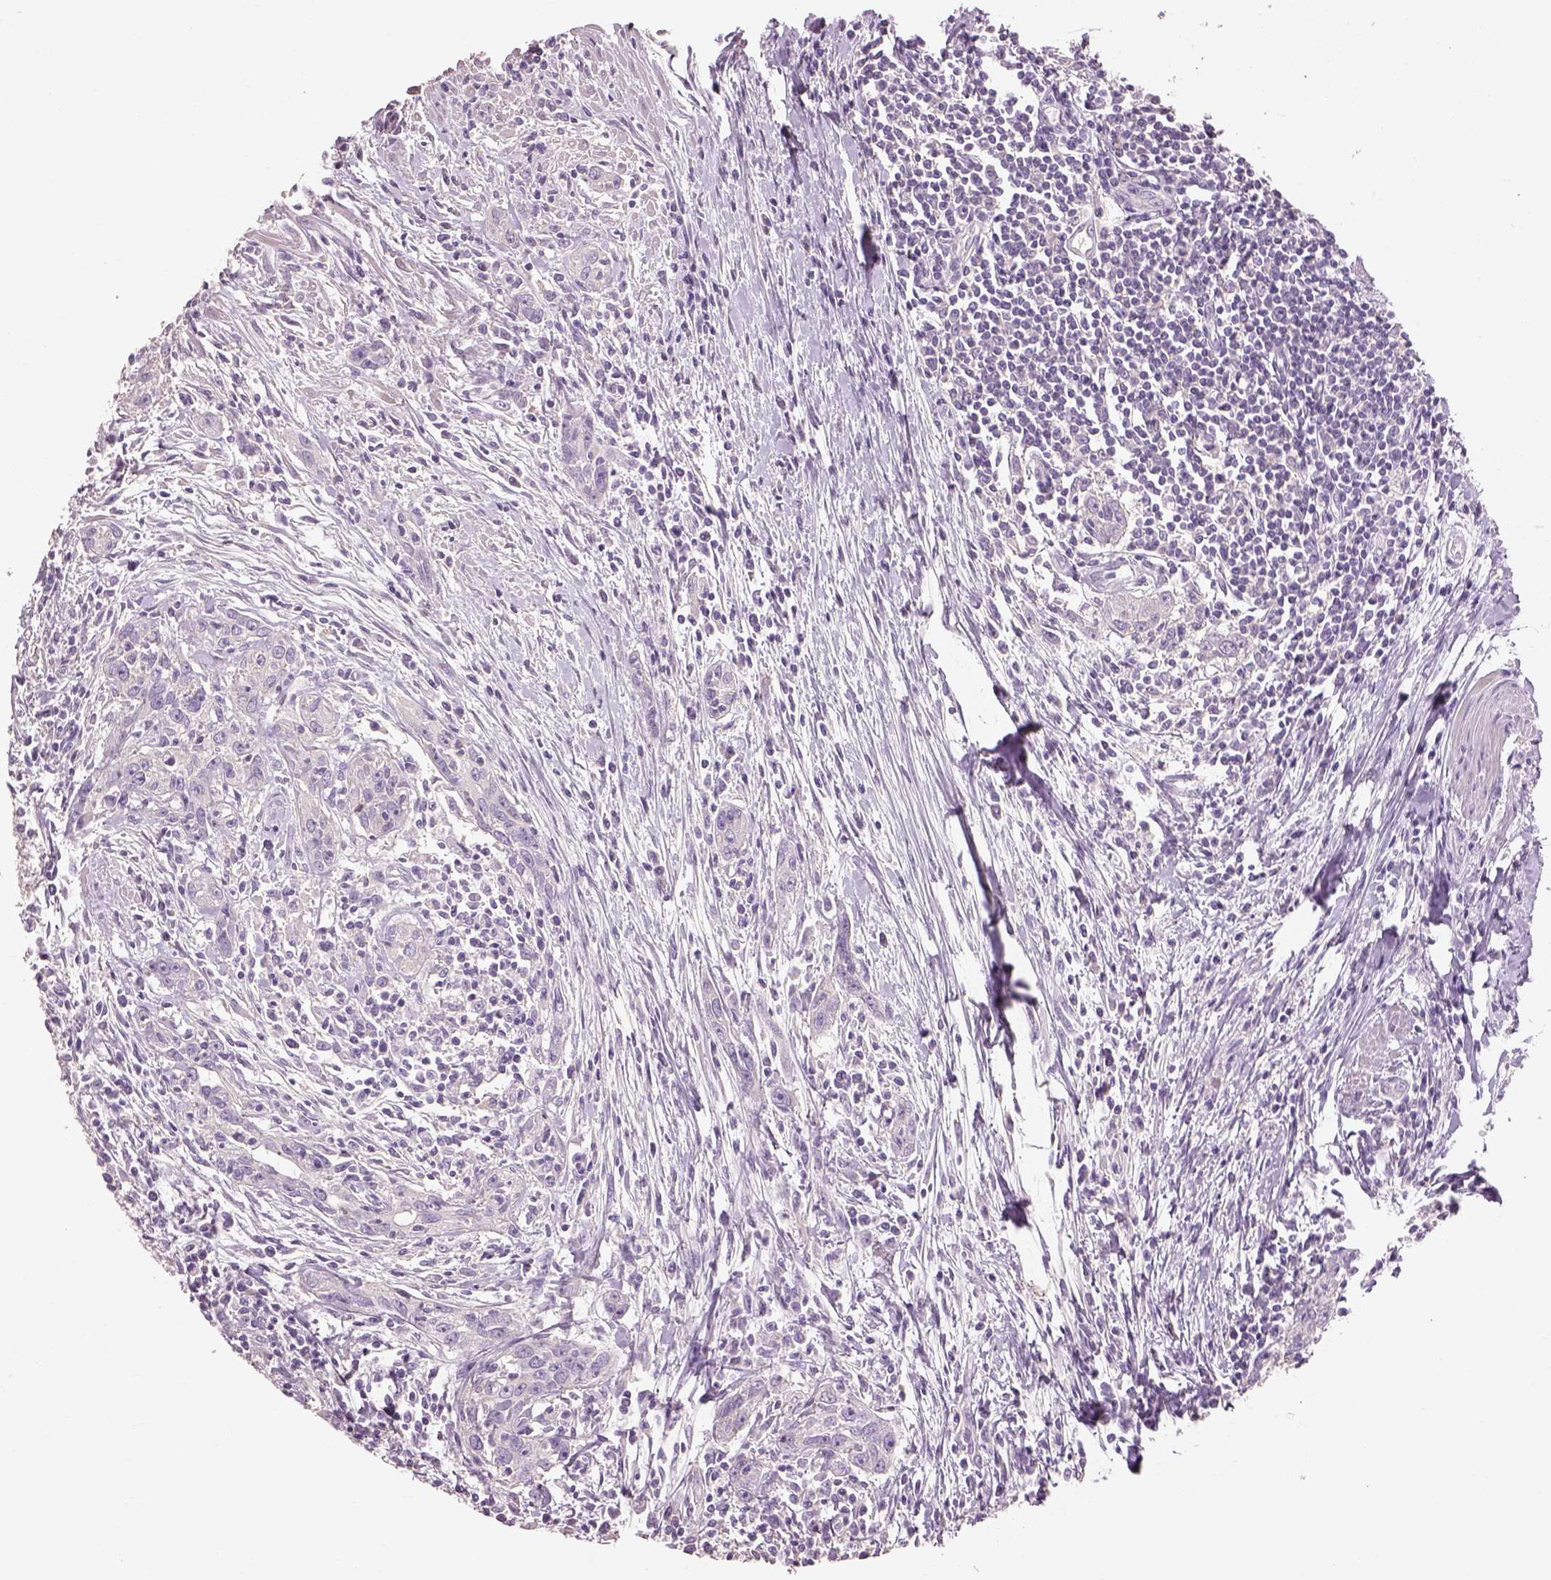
{"staining": {"intensity": "negative", "quantity": "none", "location": "none"}, "tissue": "urothelial cancer", "cell_type": "Tumor cells", "image_type": "cancer", "snomed": [{"axis": "morphology", "description": "Urothelial carcinoma, High grade"}, {"axis": "topography", "description": "Urinary bladder"}], "caption": "Tumor cells show no significant positivity in urothelial cancer. Nuclei are stained in blue.", "gene": "OTUD6A", "patient": {"sex": "male", "age": 83}}